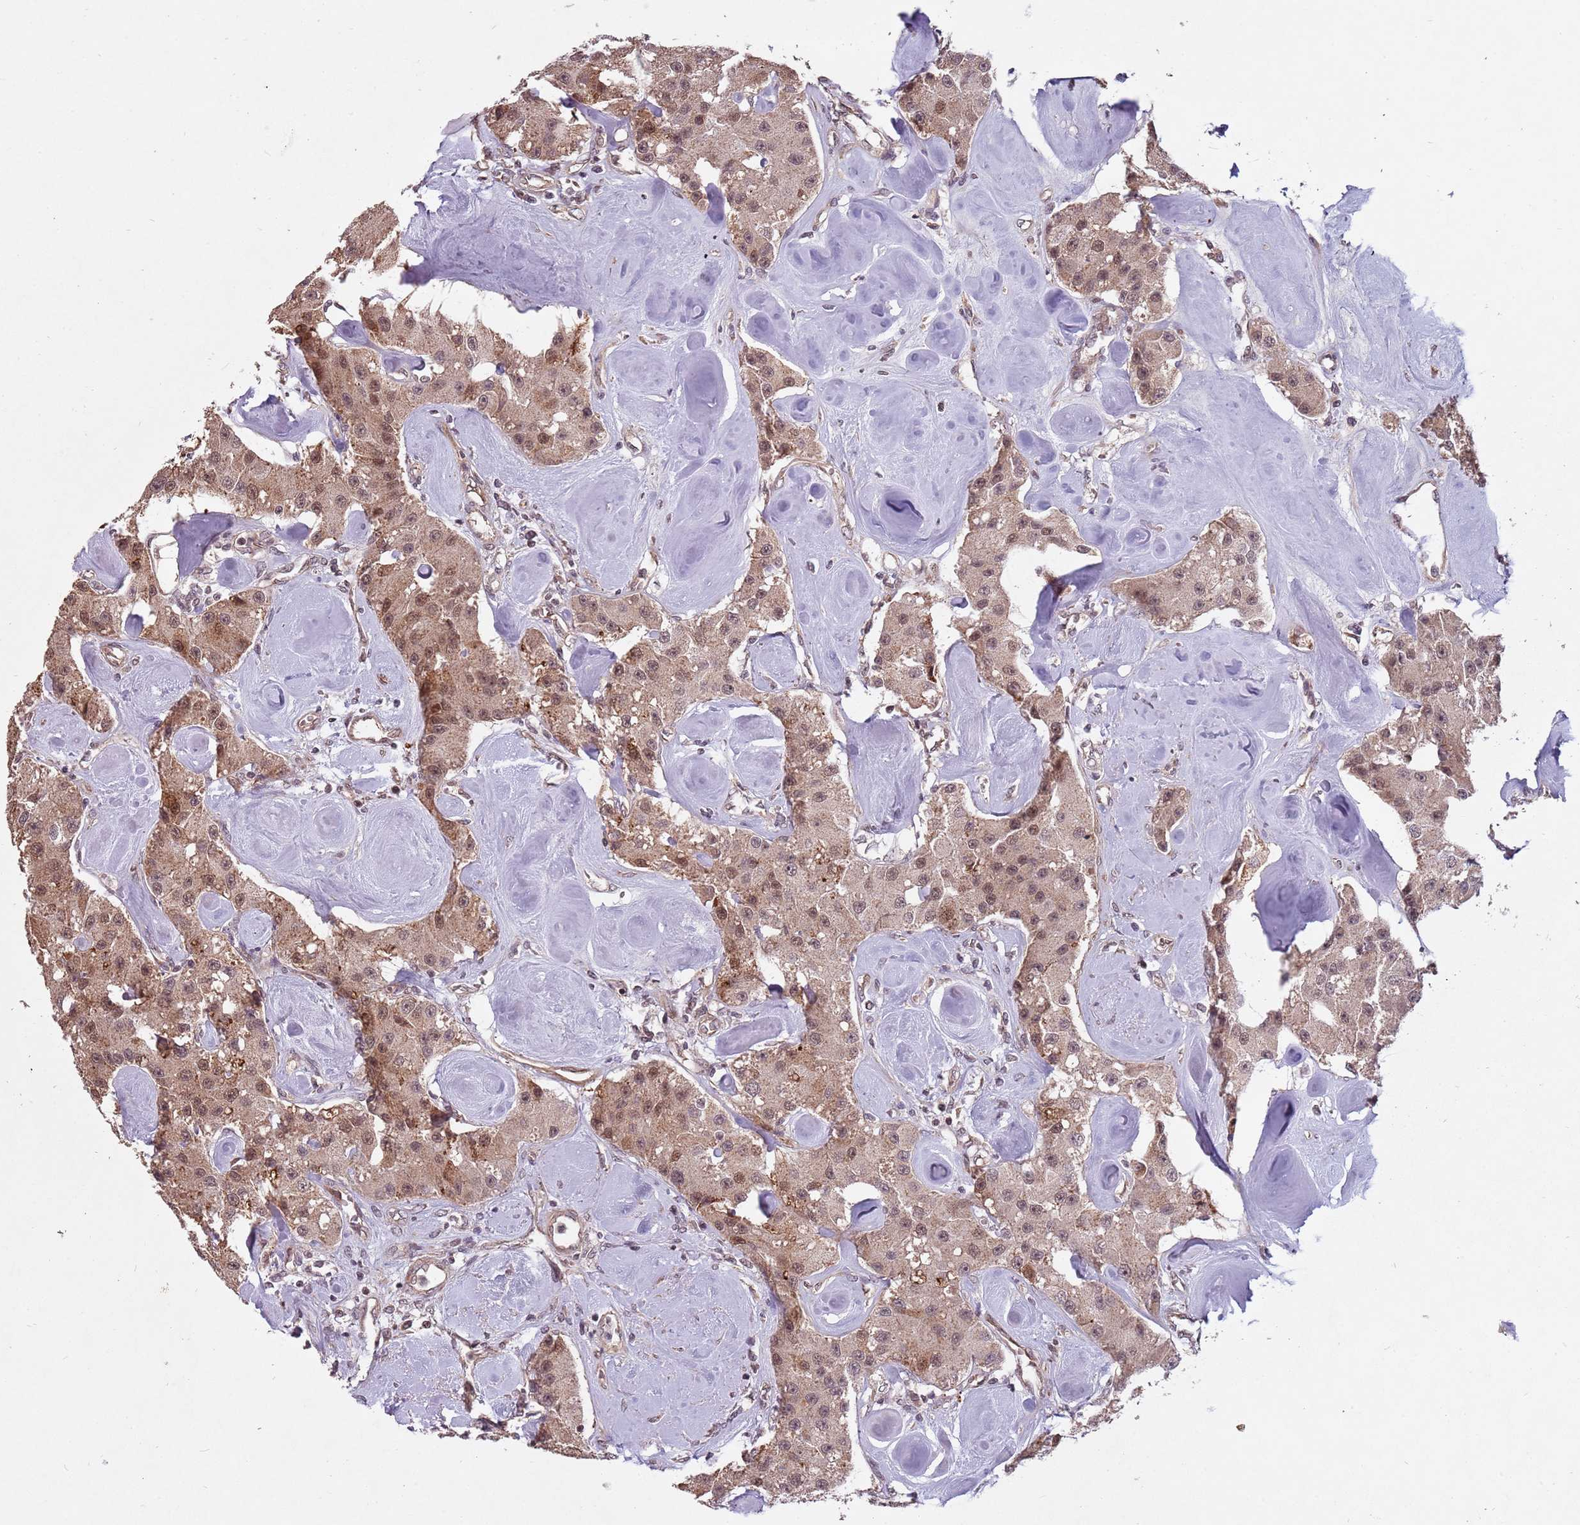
{"staining": {"intensity": "moderate", "quantity": ">75%", "location": "cytoplasmic/membranous,nuclear"}, "tissue": "carcinoid", "cell_type": "Tumor cells", "image_type": "cancer", "snomed": [{"axis": "morphology", "description": "Carcinoid, malignant, NOS"}, {"axis": "topography", "description": "Pancreas"}], "caption": "Moderate cytoplasmic/membranous and nuclear staining for a protein is identified in approximately >75% of tumor cells of carcinoid (malignant) using immunohistochemistry.", "gene": "SUDS3", "patient": {"sex": "male", "age": 41}}